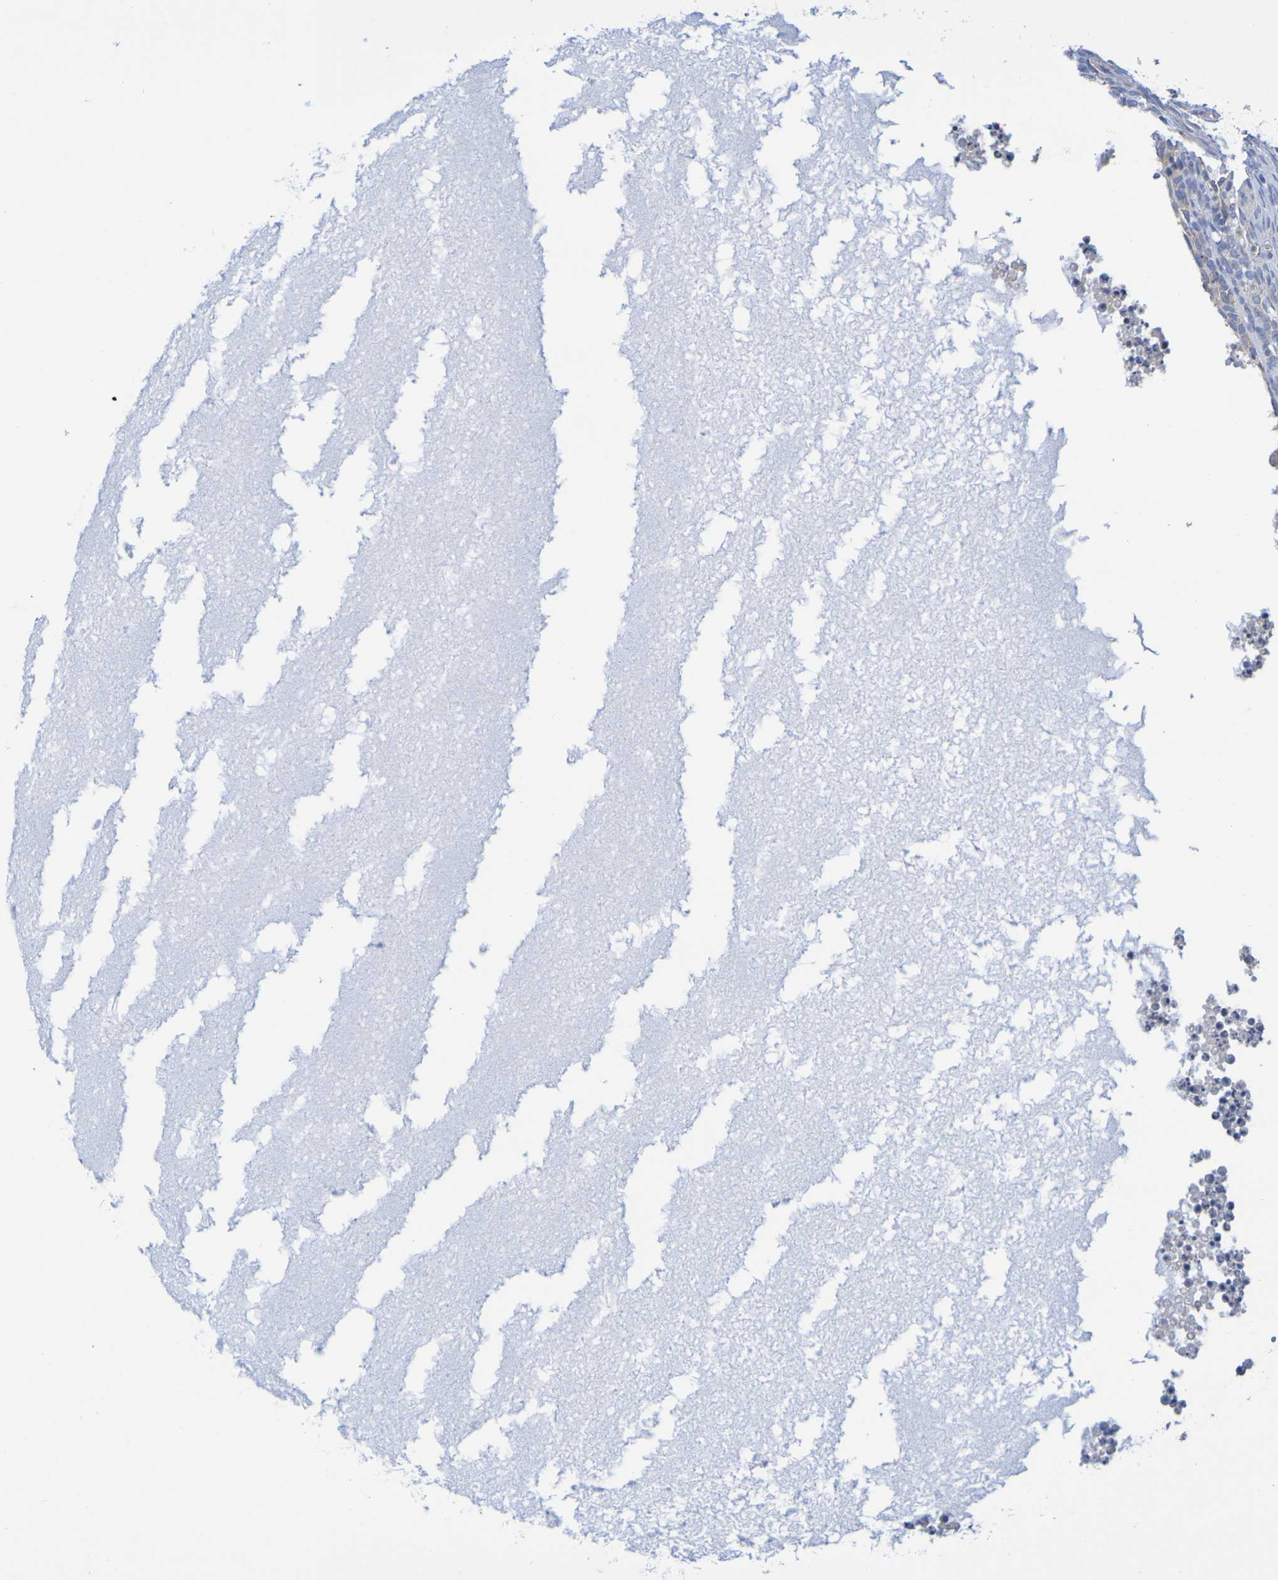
{"staining": {"intensity": "moderate", "quantity": "<25%", "location": "cytoplasmic/membranous"}, "tissue": "ovary", "cell_type": "Ovarian stroma cells", "image_type": "normal", "snomed": [{"axis": "morphology", "description": "Normal tissue, NOS"}, {"axis": "topography", "description": "Ovary"}], "caption": "A high-resolution histopathology image shows IHC staining of normal ovary, which reveals moderate cytoplasmic/membranous positivity in approximately <25% of ovarian stroma cells.", "gene": "TMCC3", "patient": {"sex": "female", "age": 35}}